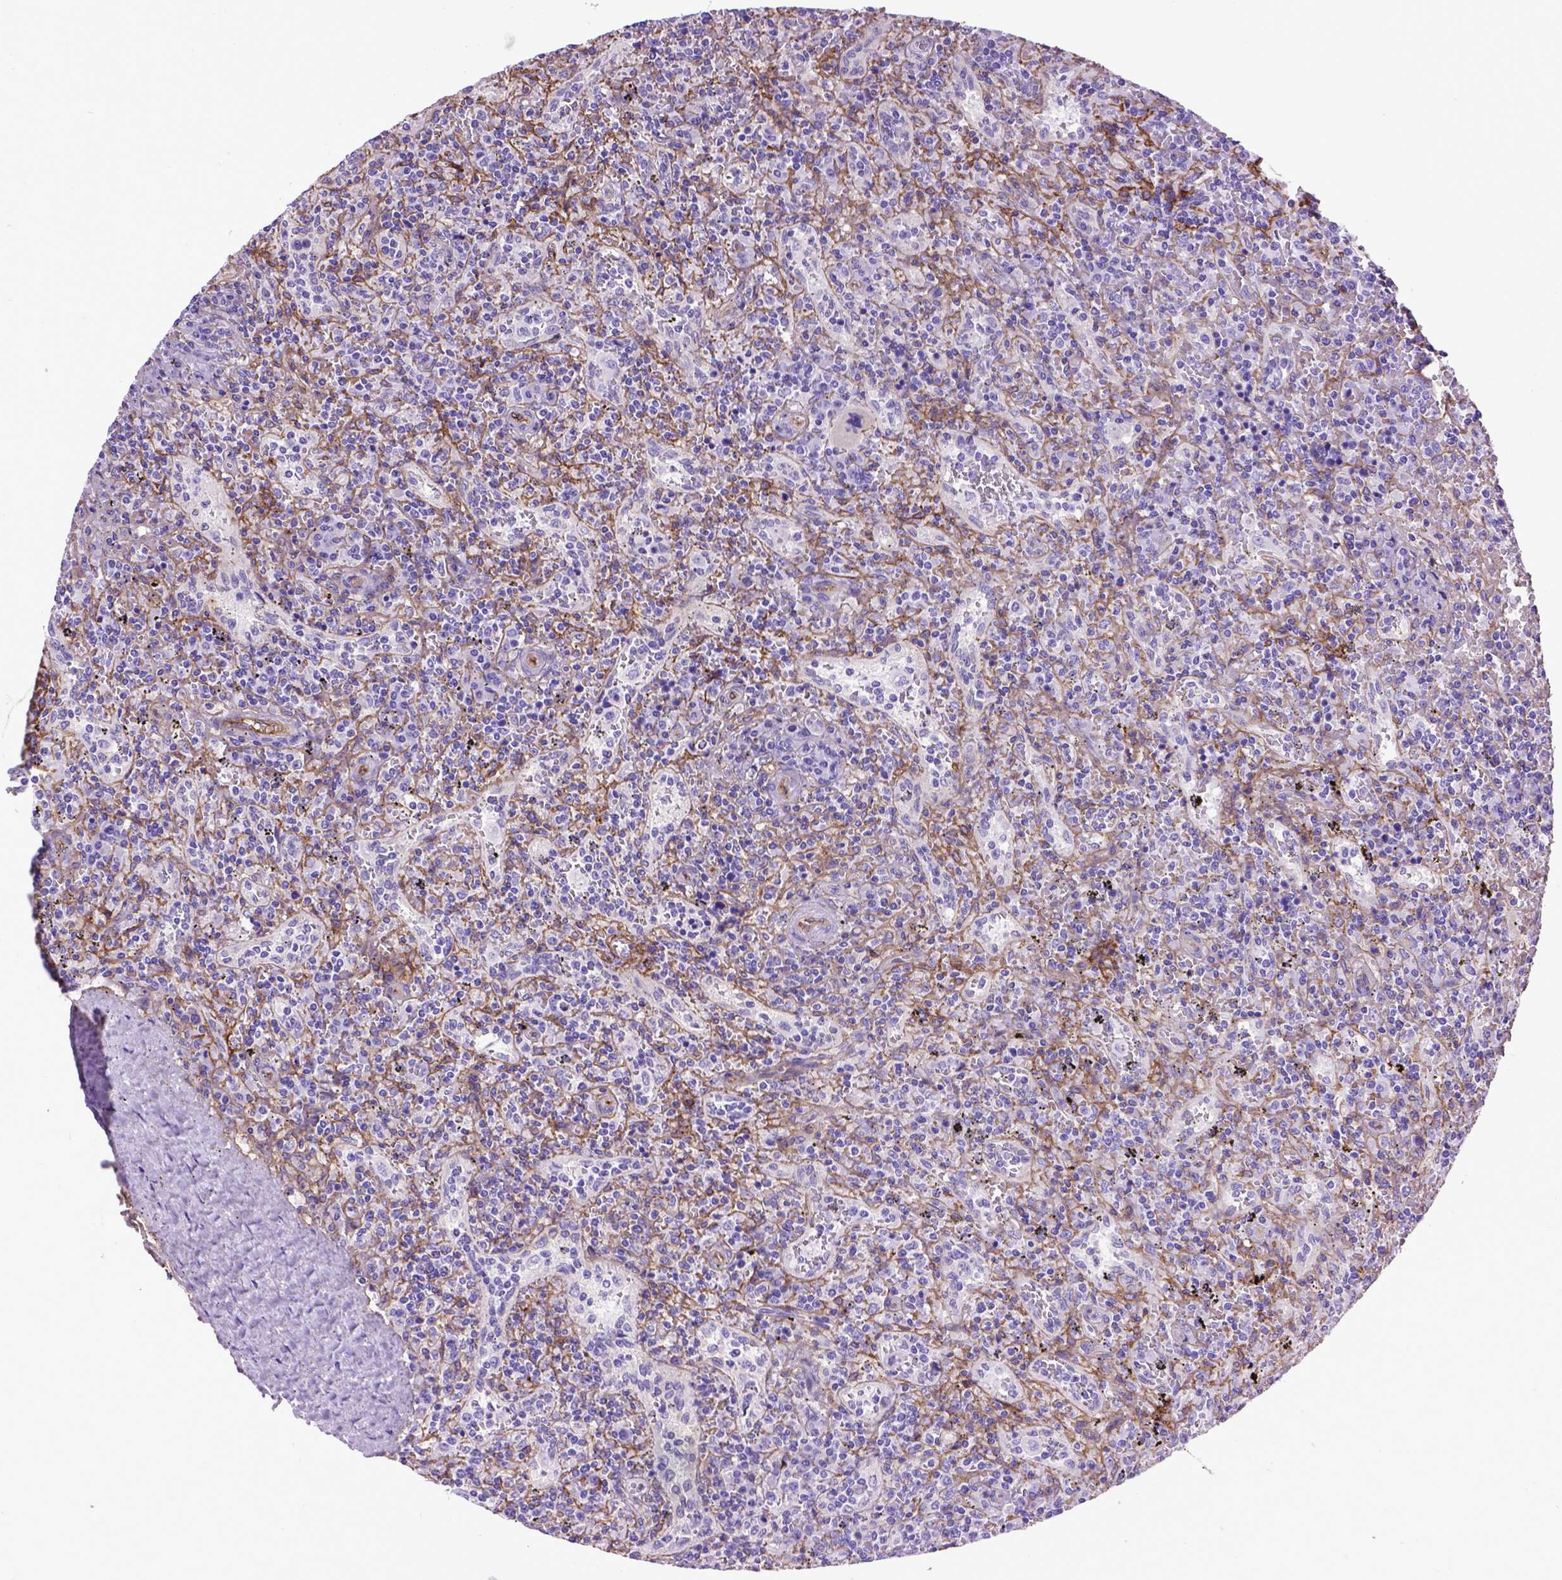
{"staining": {"intensity": "negative", "quantity": "none", "location": "none"}, "tissue": "lymphoma", "cell_type": "Tumor cells", "image_type": "cancer", "snomed": [{"axis": "morphology", "description": "Malignant lymphoma, non-Hodgkin's type, Low grade"}, {"axis": "topography", "description": "Spleen"}], "caption": "This is a photomicrograph of immunohistochemistry (IHC) staining of malignant lymphoma, non-Hodgkin's type (low-grade), which shows no staining in tumor cells.", "gene": "ENG", "patient": {"sex": "male", "age": 62}}